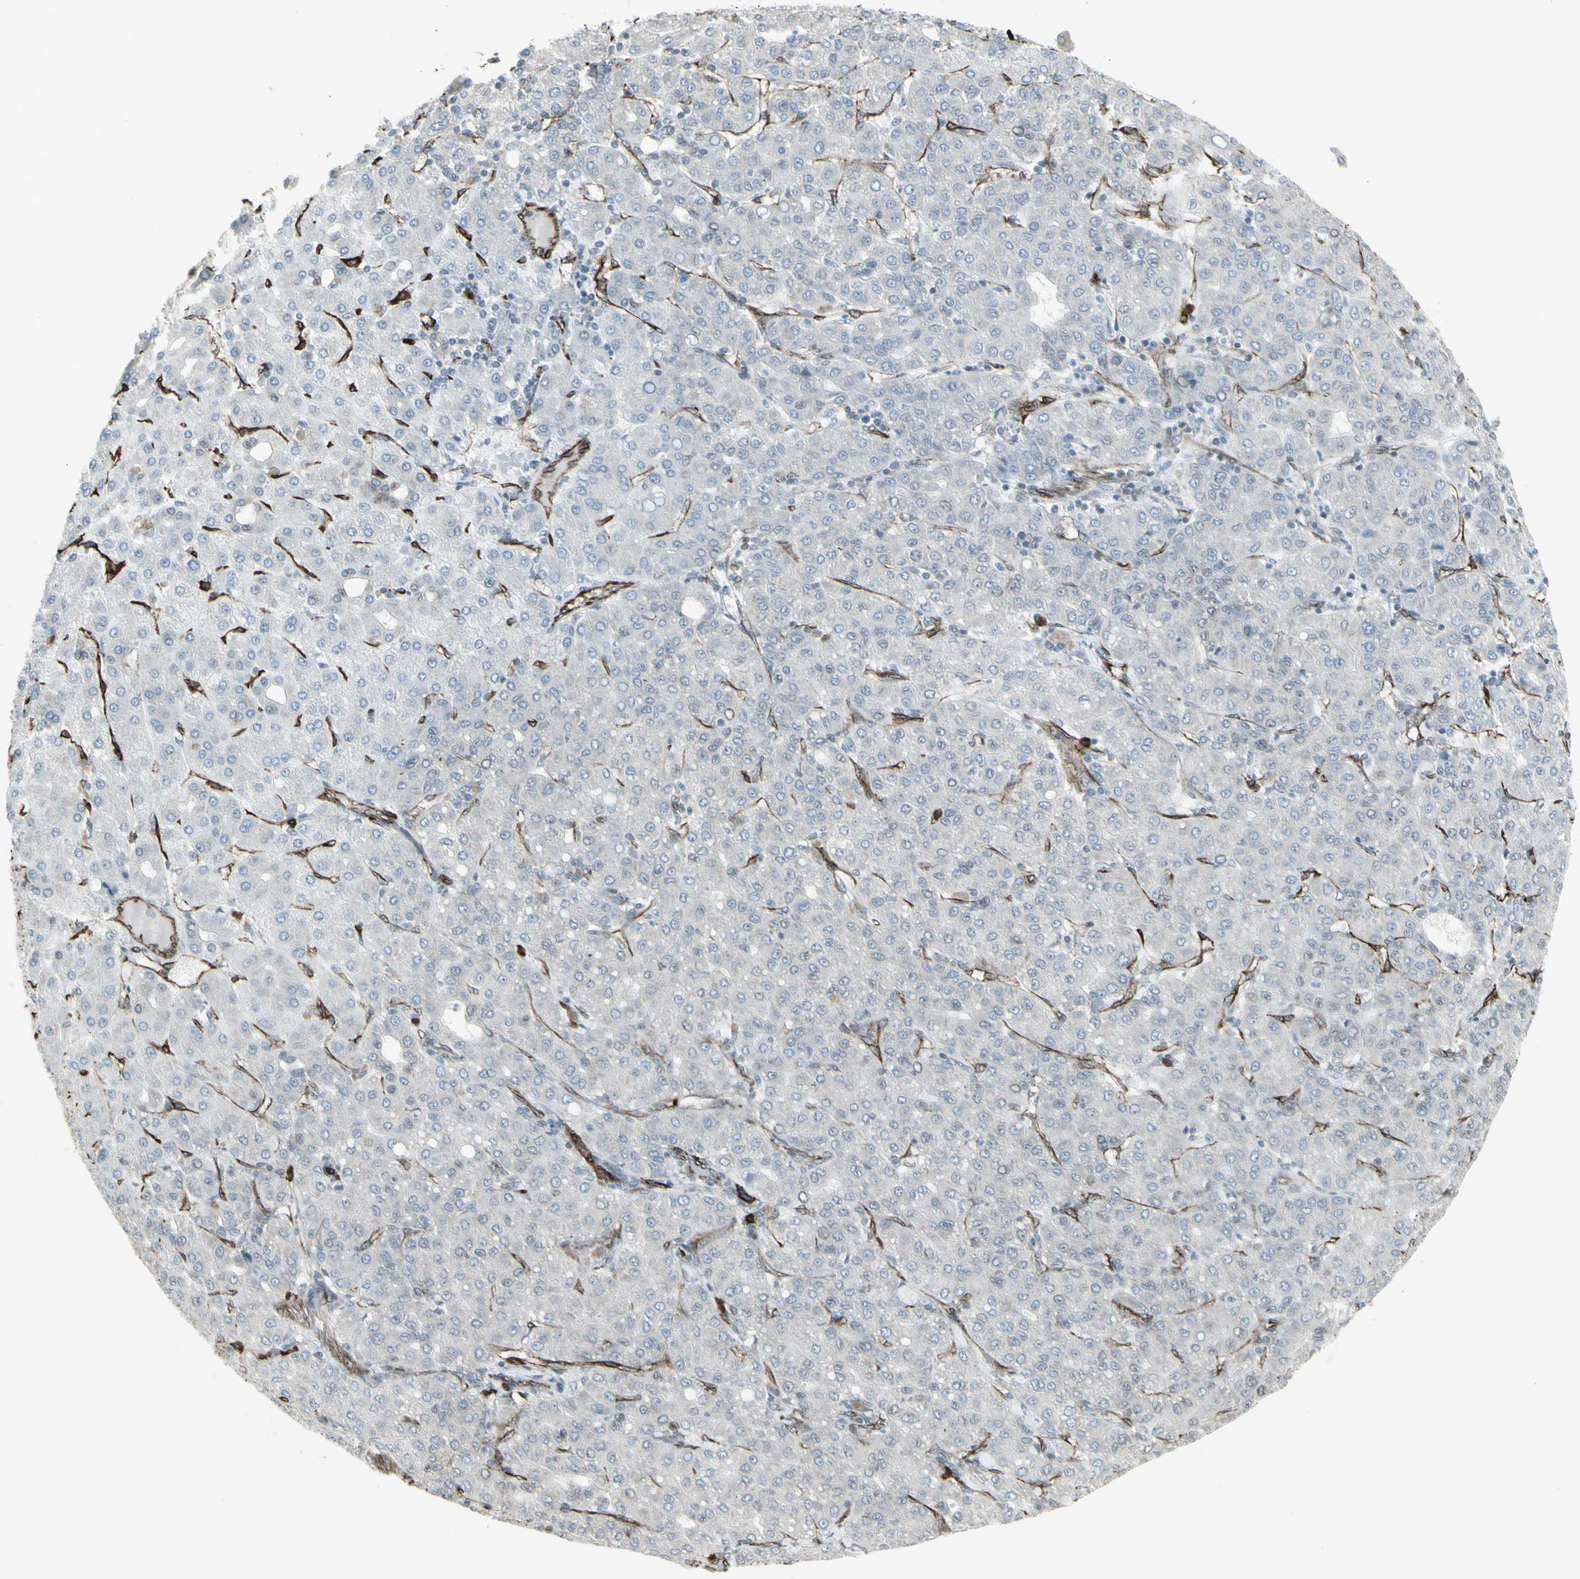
{"staining": {"intensity": "negative", "quantity": "none", "location": "none"}, "tissue": "liver cancer", "cell_type": "Tumor cells", "image_type": "cancer", "snomed": [{"axis": "morphology", "description": "Carcinoma, Hepatocellular, NOS"}, {"axis": "topography", "description": "Liver"}], "caption": "Immunohistochemical staining of human hepatocellular carcinoma (liver) exhibits no significant positivity in tumor cells.", "gene": "DTX3L", "patient": {"sex": "male", "age": 65}}